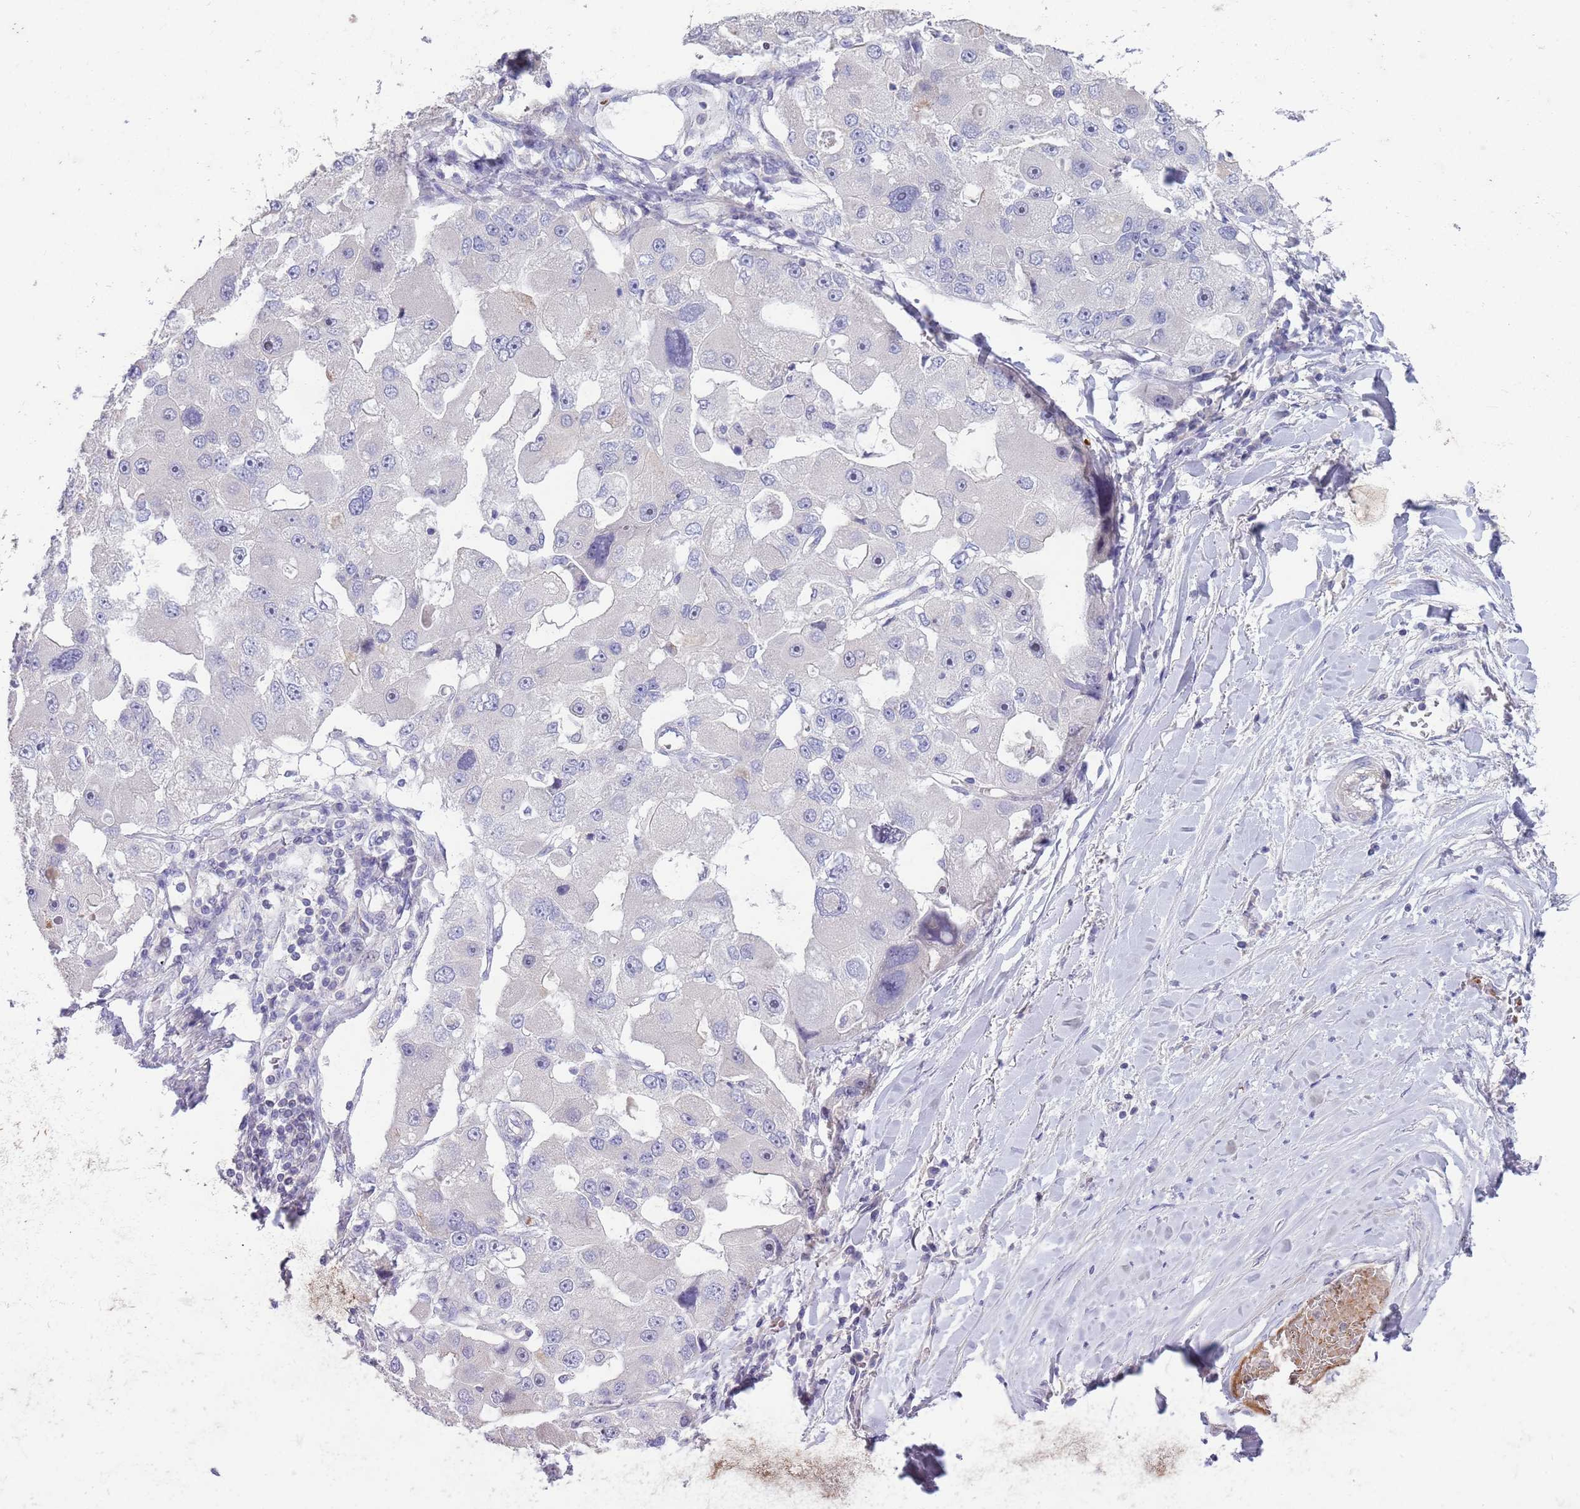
{"staining": {"intensity": "negative", "quantity": "none", "location": "none"}, "tissue": "lung cancer", "cell_type": "Tumor cells", "image_type": "cancer", "snomed": [{"axis": "morphology", "description": "Adenocarcinoma, NOS"}, {"axis": "topography", "description": "Lung"}], "caption": "This is an immunohistochemistry (IHC) histopathology image of lung cancer (adenocarcinoma). There is no expression in tumor cells.", "gene": "ZNF14", "patient": {"sex": "female", "age": 54}}